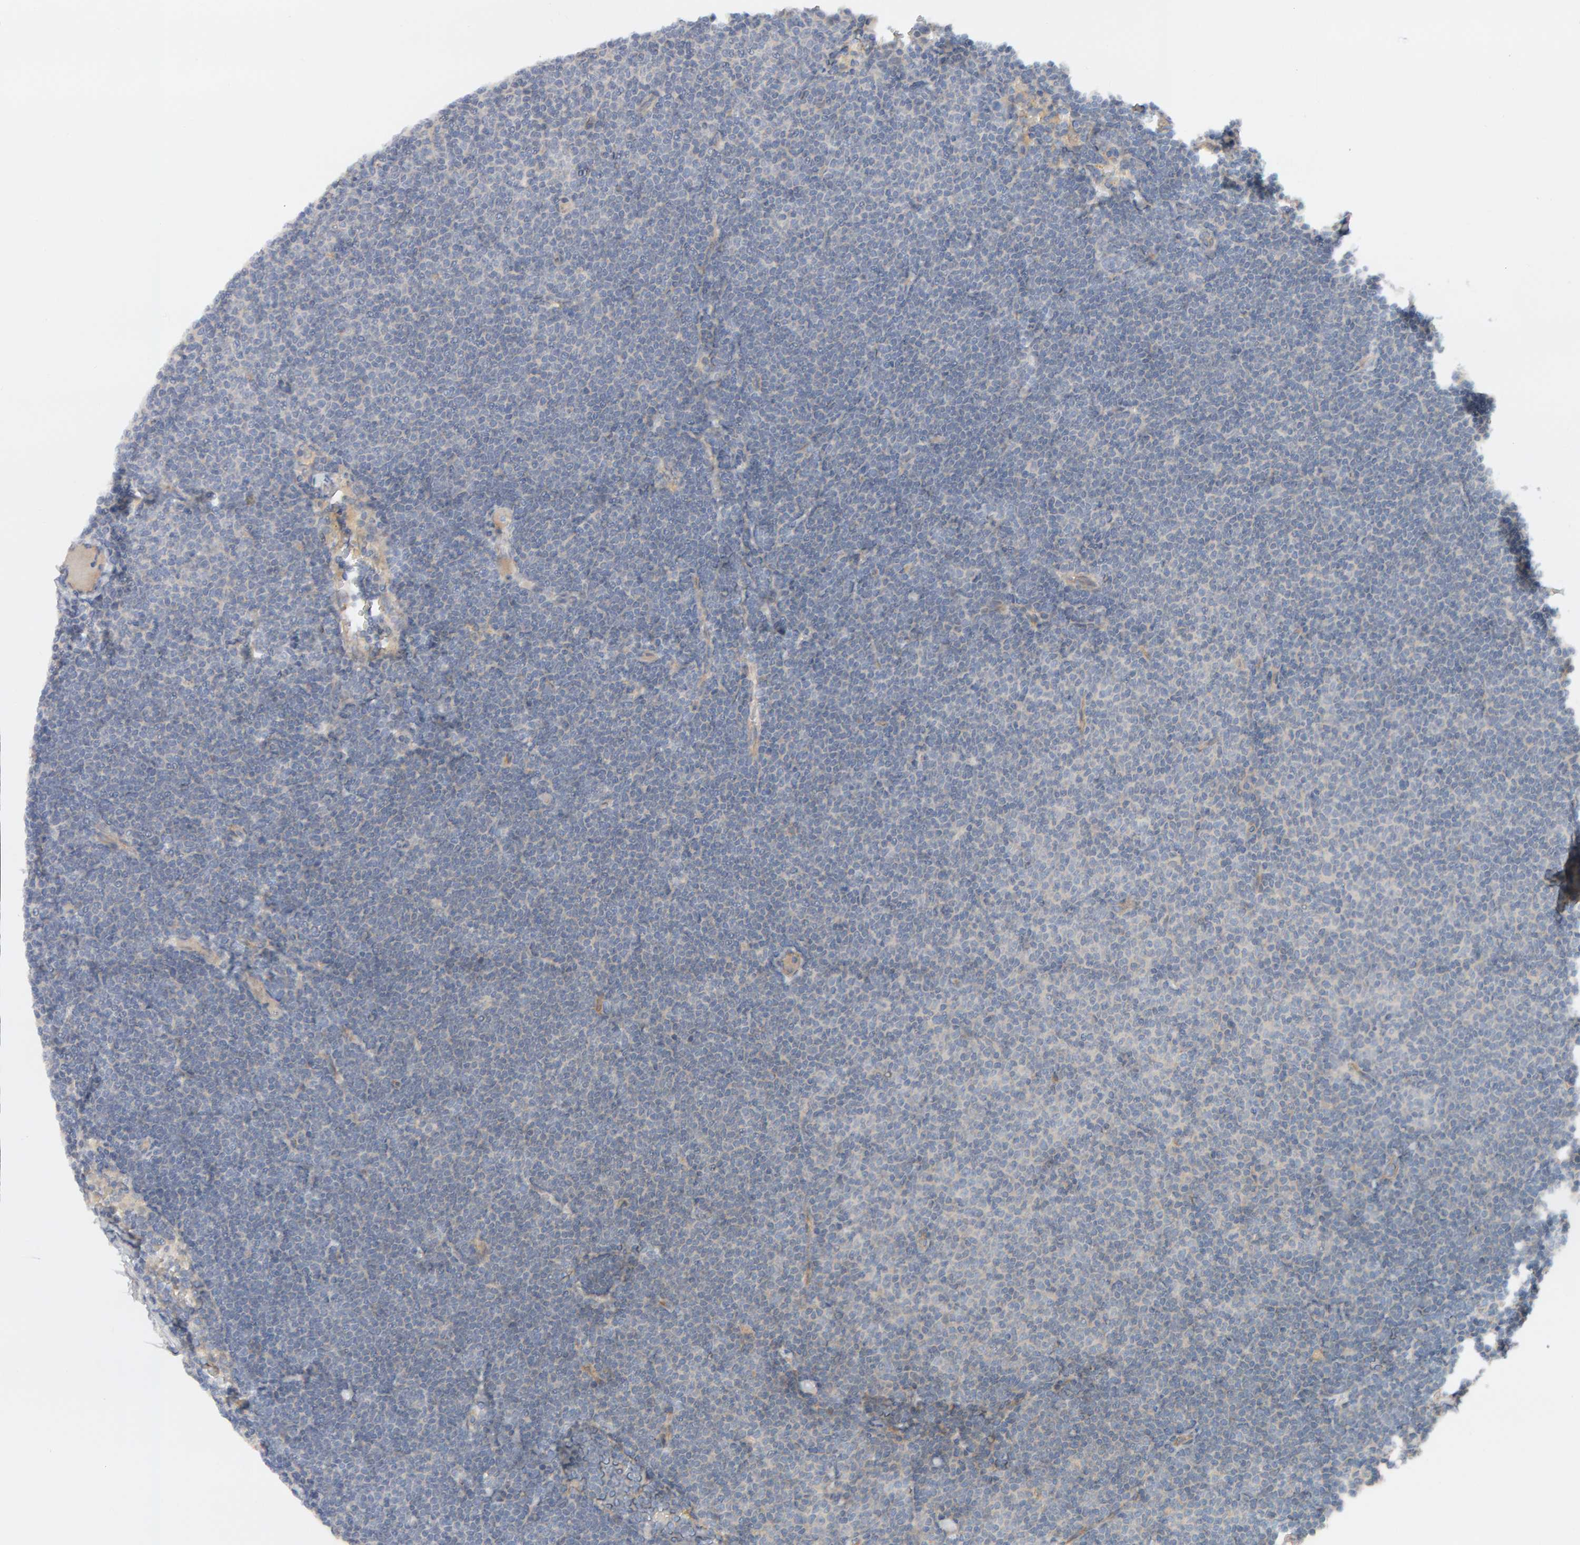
{"staining": {"intensity": "negative", "quantity": "none", "location": "none"}, "tissue": "lymphoma", "cell_type": "Tumor cells", "image_type": "cancer", "snomed": [{"axis": "morphology", "description": "Malignant lymphoma, non-Hodgkin's type, Low grade"}, {"axis": "topography", "description": "Lymph node"}], "caption": "This is an IHC photomicrograph of lymphoma. There is no positivity in tumor cells.", "gene": "PPP1R16A", "patient": {"sex": "female", "age": 53}}